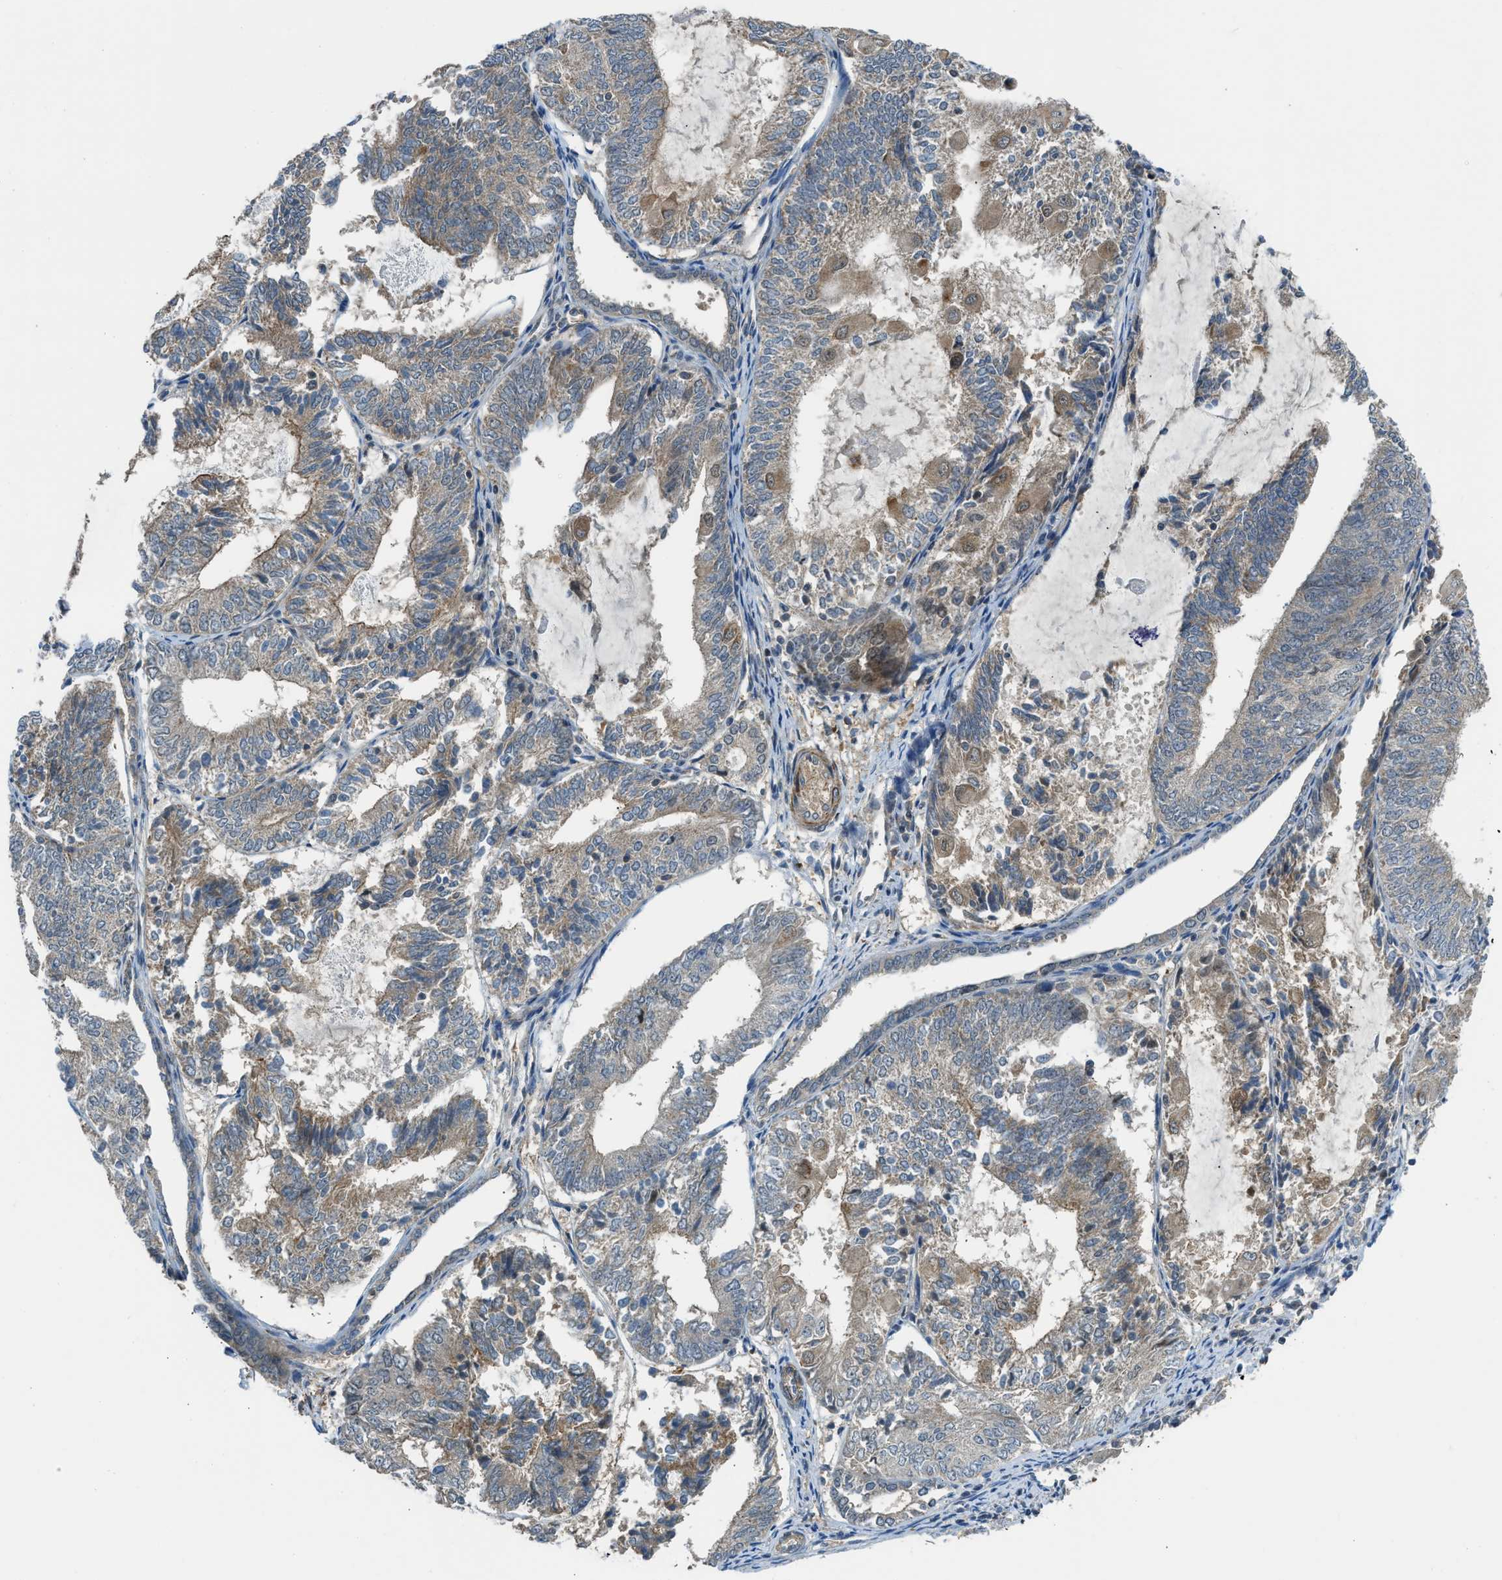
{"staining": {"intensity": "weak", "quantity": ">75%", "location": "cytoplasmic/membranous"}, "tissue": "endometrial cancer", "cell_type": "Tumor cells", "image_type": "cancer", "snomed": [{"axis": "morphology", "description": "Adenocarcinoma, NOS"}, {"axis": "topography", "description": "Endometrium"}], "caption": "Endometrial adenocarcinoma stained with DAB (3,3'-diaminobenzidine) IHC shows low levels of weak cytoplasmic/membranous expression in about >75% of tumor cells.", "gene": "SESN2", "patient": {"sex": "female", "age": 81}}